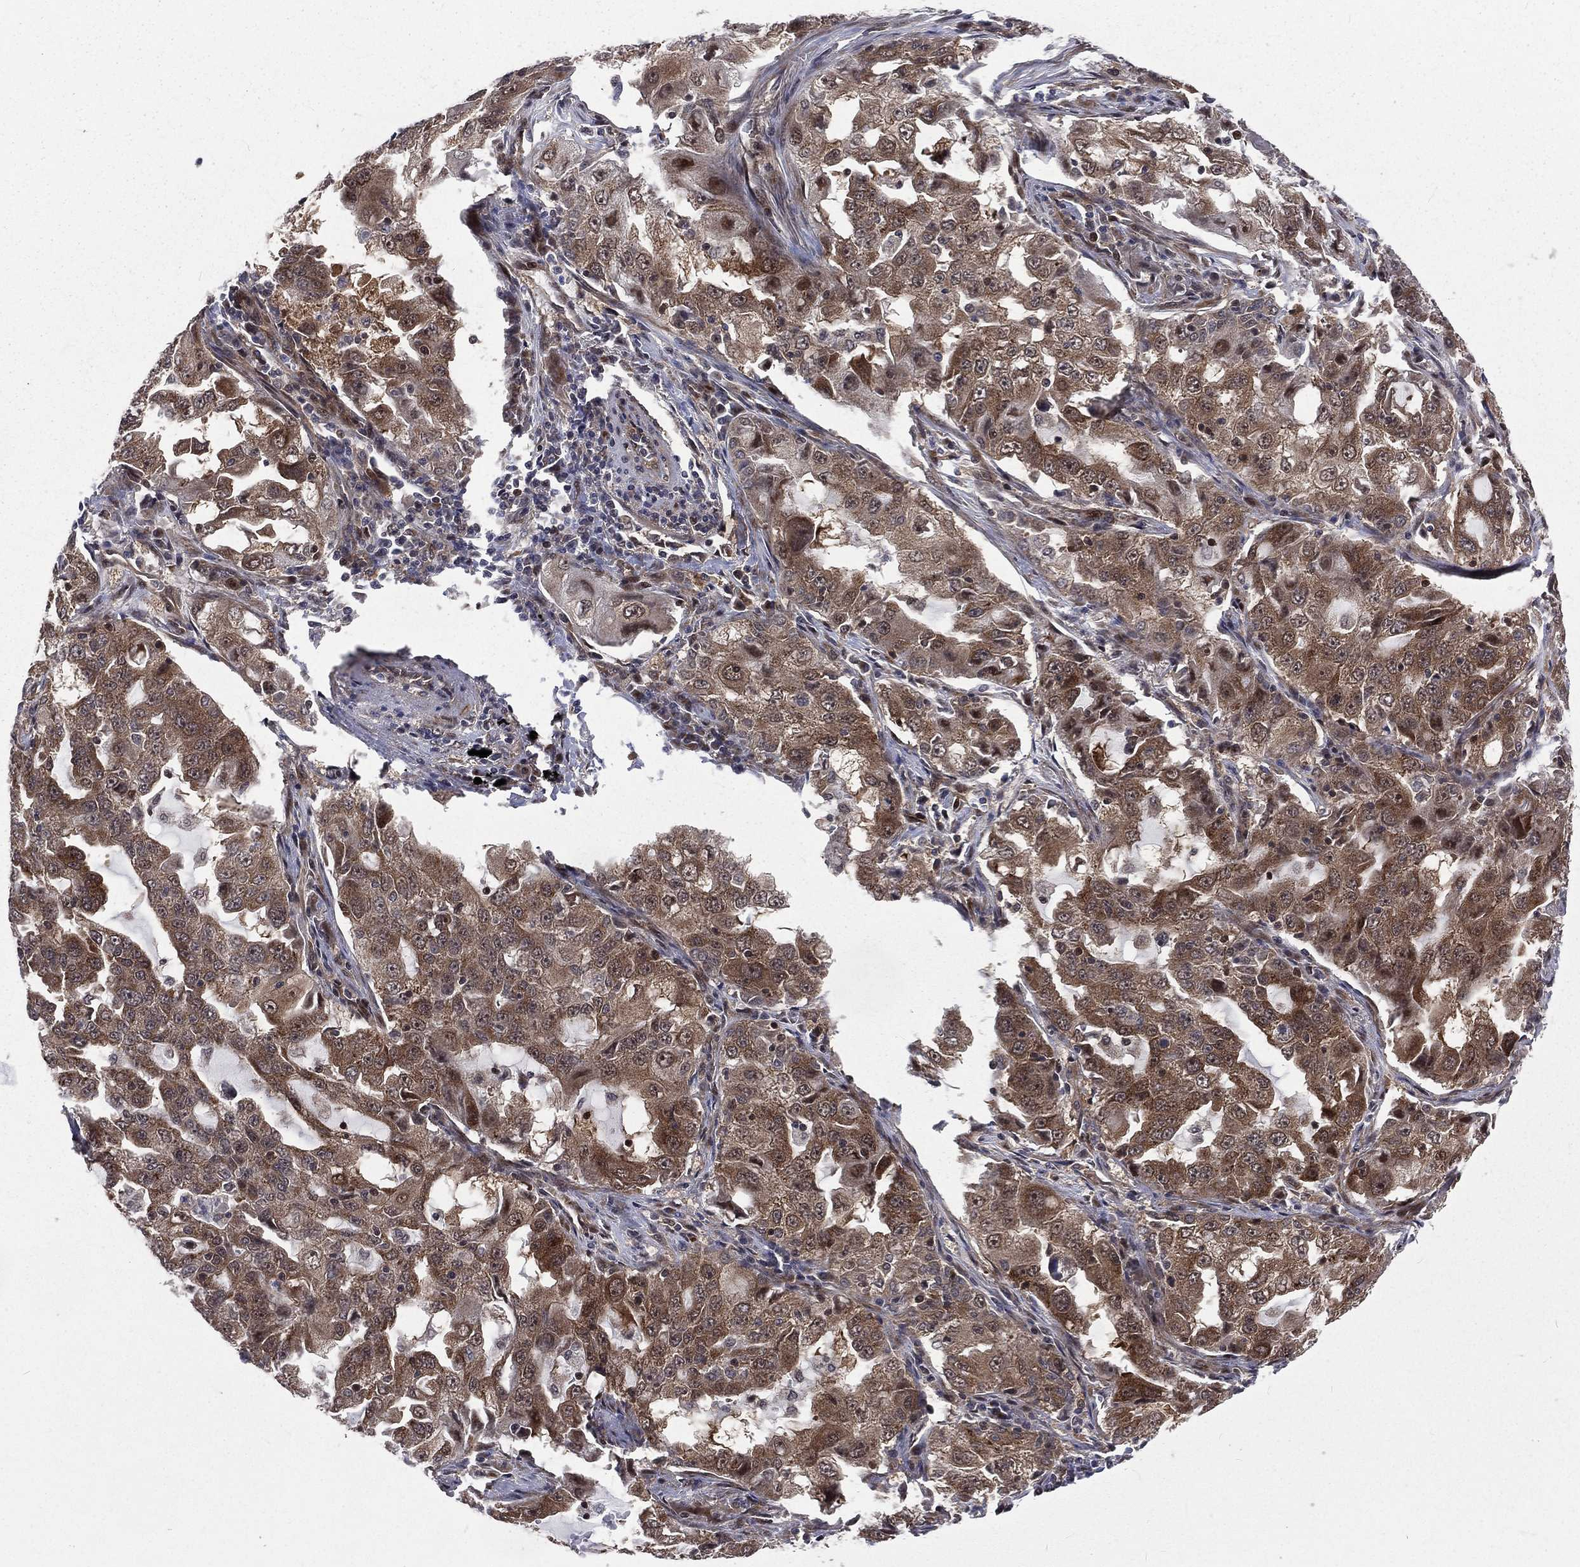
{"staining": {"intensity": "moderate", "quantity": ">75%", "location": "cytoplasmic/membranous"}, "tissue": "lung cancer", "cell_type": "Tumor cells", "image_type": "cancer", "snomed": [{"axis": "morphology", "description": "Adenocarcinoma, NOS"}, {"axis": "topography", "description": "Lung"}], "caption": "Immunohistochemical staining of human lung cancer reveals moderate cytoplasmic/membranous protein positivity in approximately >75% of tumor cells.", "gene": "ARL3", "patient": {"sex": "female", "age": 61}}